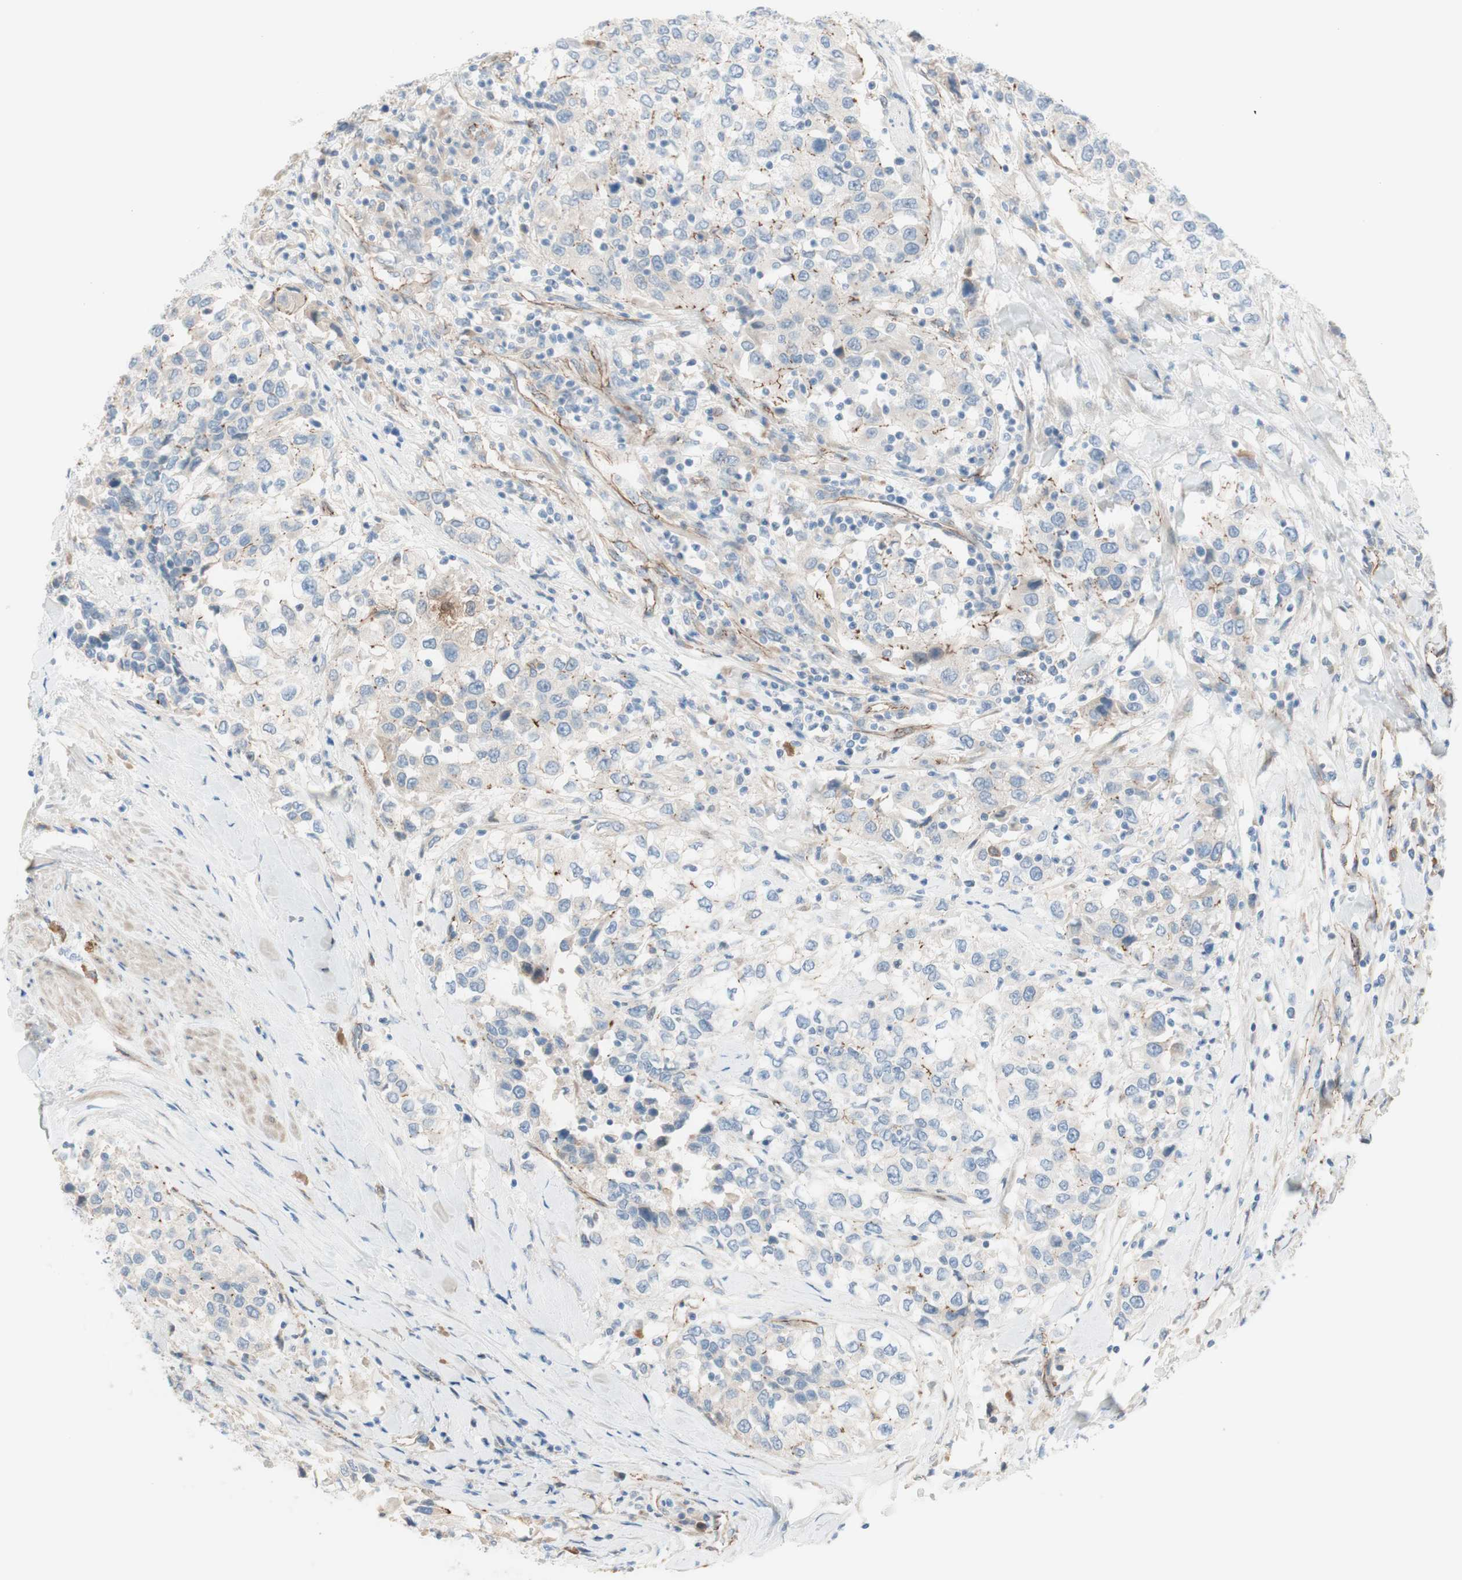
{"staining": {"intensity": "weak", "quantity": "25%-75%", "location": "cytoplasmic/membranous"}, "tissue": "urothelial cancer", "cell_type": "Tumor cells", "image_type": "cancer", "snomed": [{"axis": "morphology", "description": "Urothelial carcinoma, High grade"}, {"axis": "topography", "description": "Urinary bladder"}], "caption": "An IHC photomicrograph of tumor tissue is shown. Protein staining in brown shows weak cytoplasmic/membranous positivity in urothelial carcinoma (high-grade) within tumor cells.", "gene": "TJP1", "patient": {"sex": "female", "age": 80}}